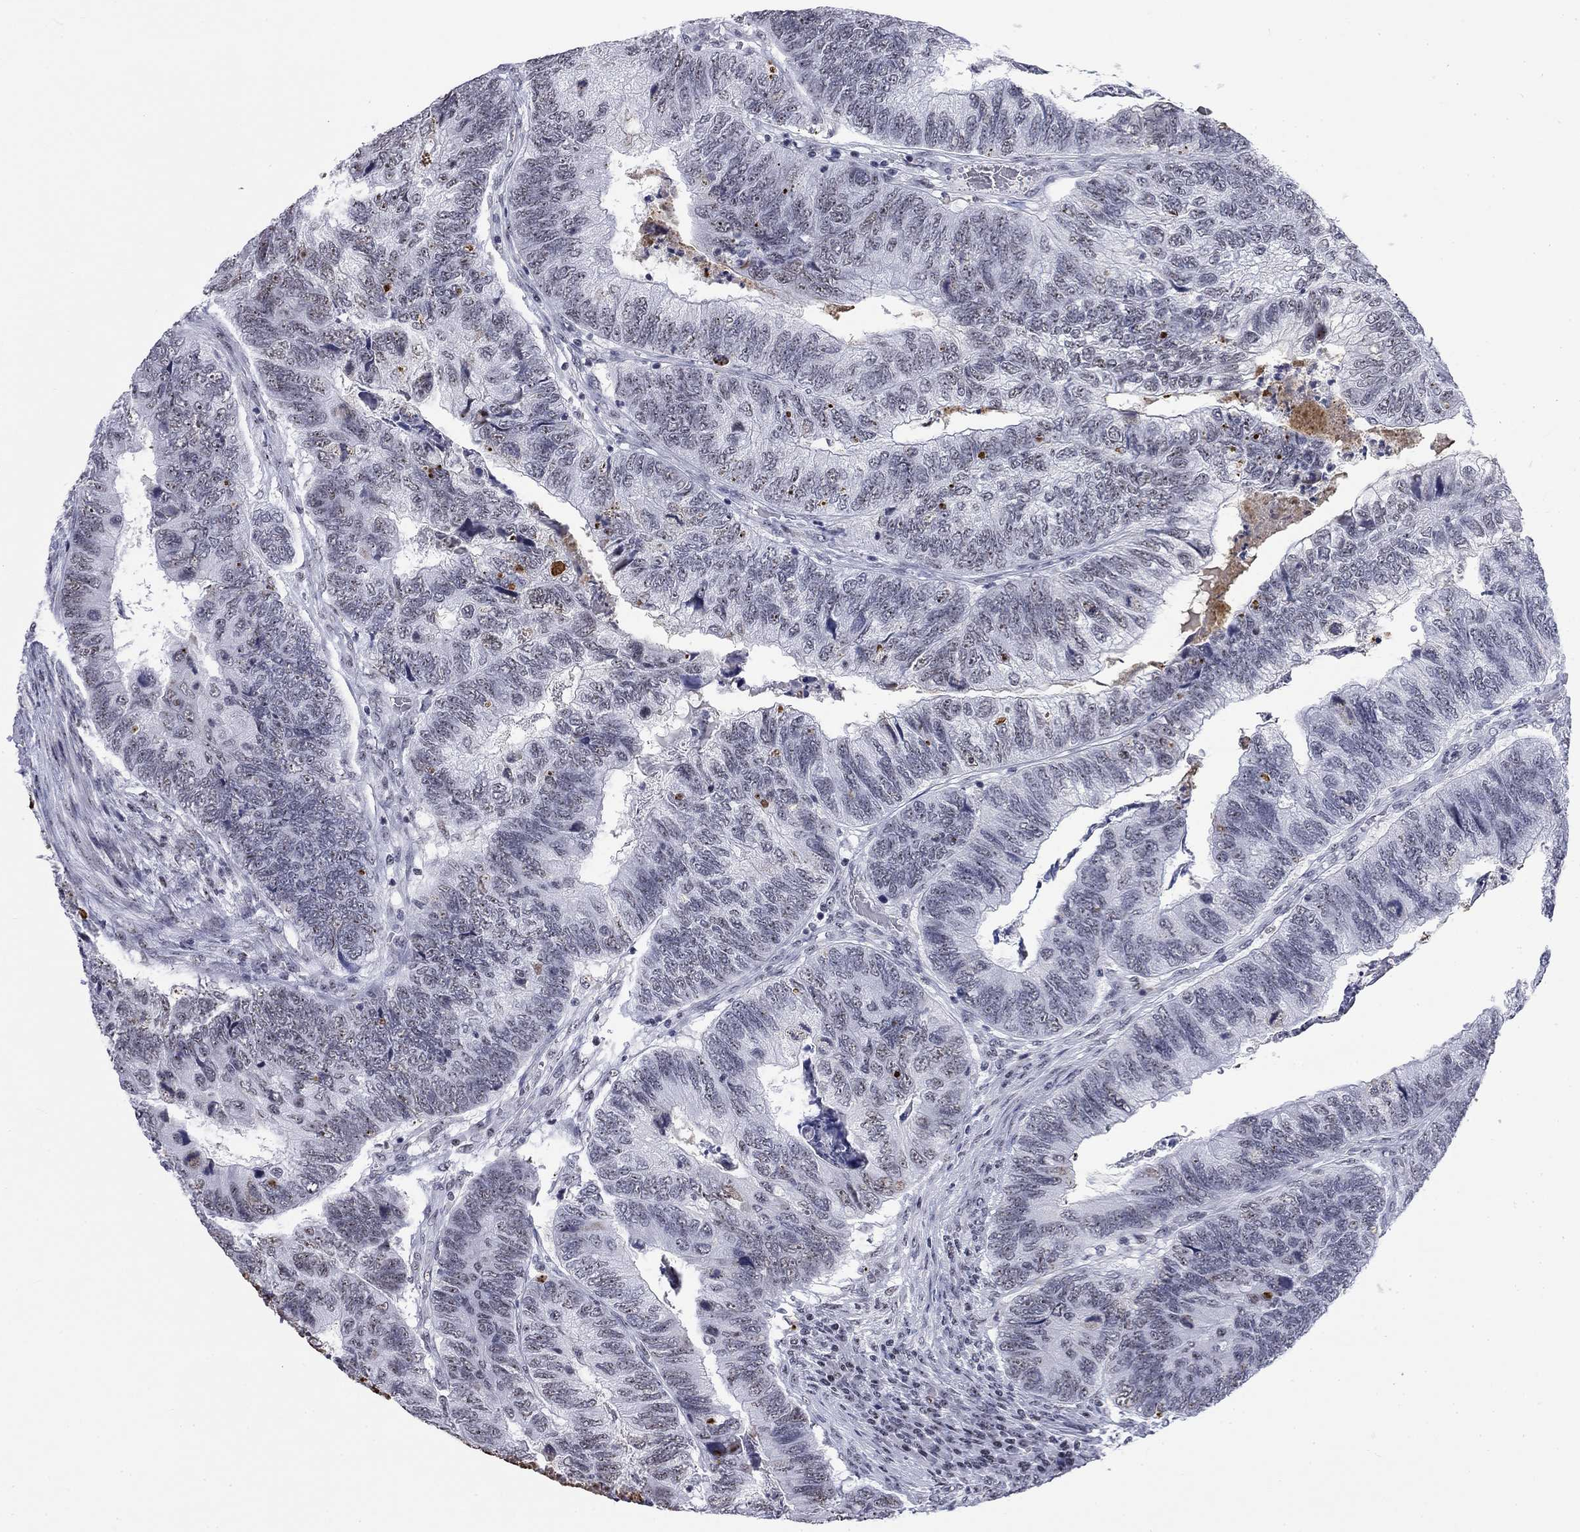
{"staining": {"intensity": "negative", "quantity": "none", "location": "none"}, "tissue": "colorectal cancer", "cell_type": "Tumor cells", "image_type": "cancer", "snomed": [{"axis": "morphology", "description": "Adenocarcinoma, NOS"}, {"axis": "topography", "description": "Colon"}], "caption": "This is an IHC photomicrograph of colorectal adenocarcinoma. There is no expression in tumor cells.", "gene": "CSRNP3", "patient": {"sex": "female", "age": 67}}